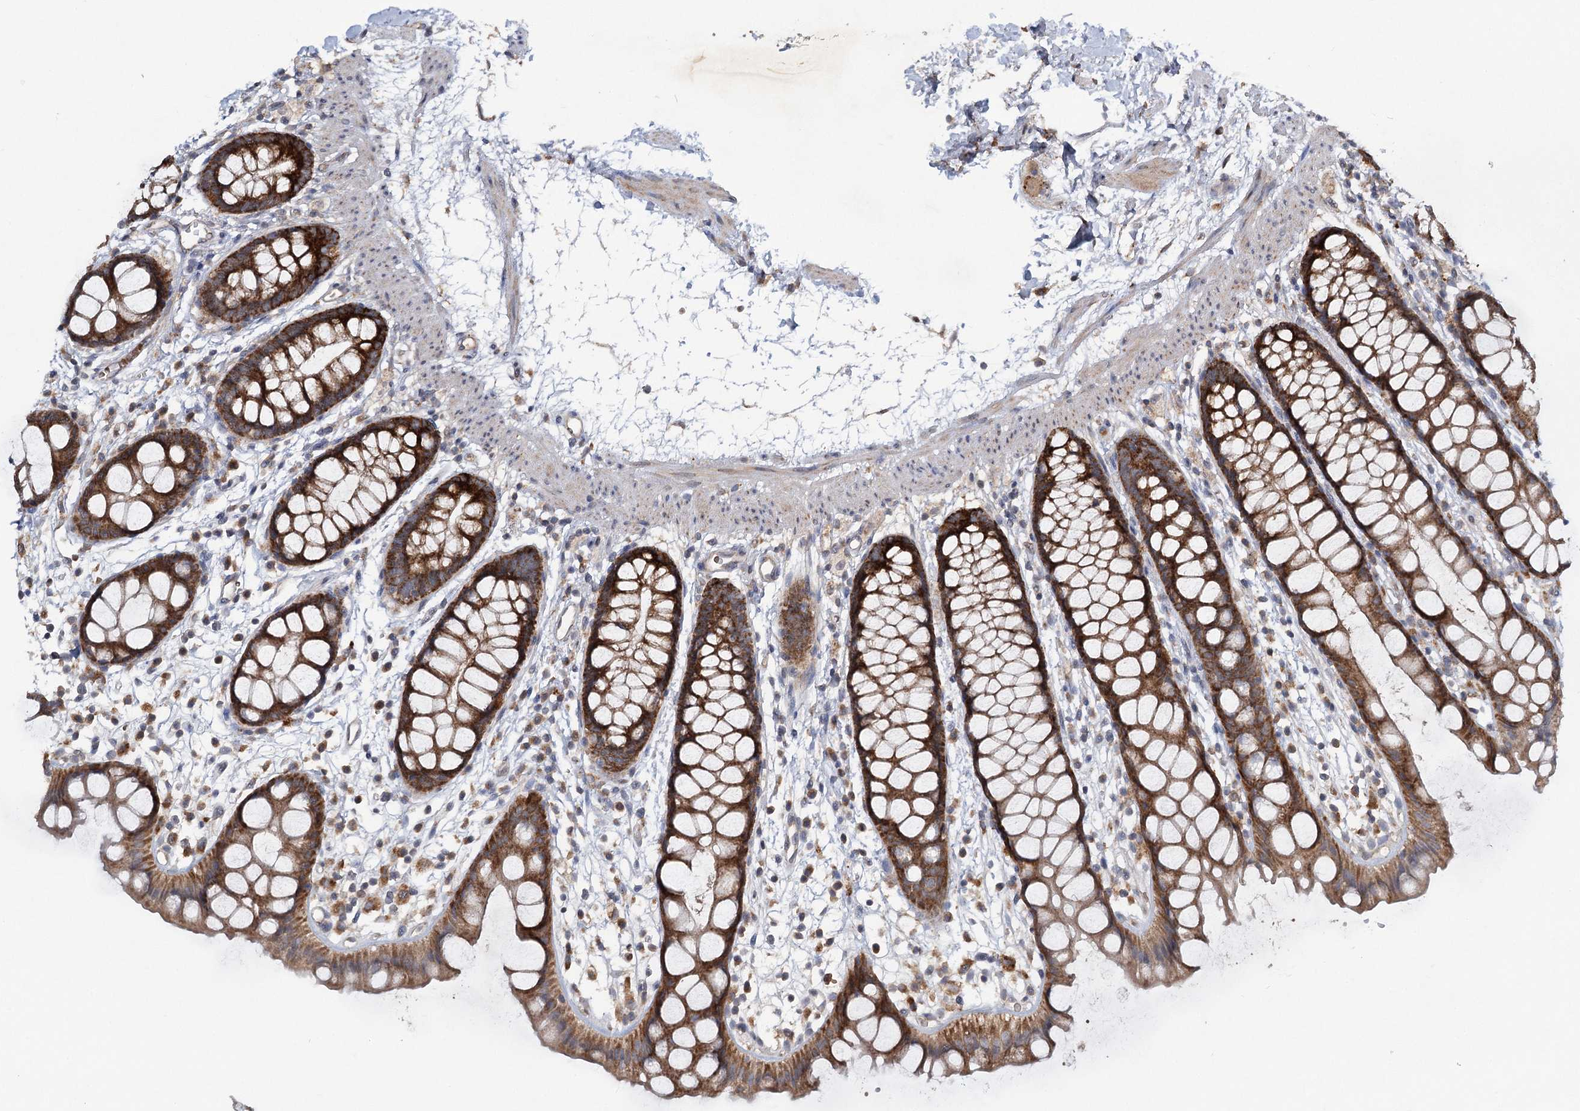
{"staining": {"intensity": "moderate", "quantity": ">75%", "location": "cytoplasmic/membranous"}, "tissue": "rectum", "cell_type": "Glandular cells", "image_type": "normal", "snomed": [{"axis": "morphology", "description": "Normal tissue, NOS"}, {"axis": "topography", "description": "Rectum"}], "caption": "An immunohistochemistry (IHC) histopathology image of unremarkable tissue is shown. Protein staining in brown highlights moderate cytoplasmic/membranous positivity in rectum within glandular cells.", "gene": "PYROXD2", "patient": {"sex": "female", "age": 65}}